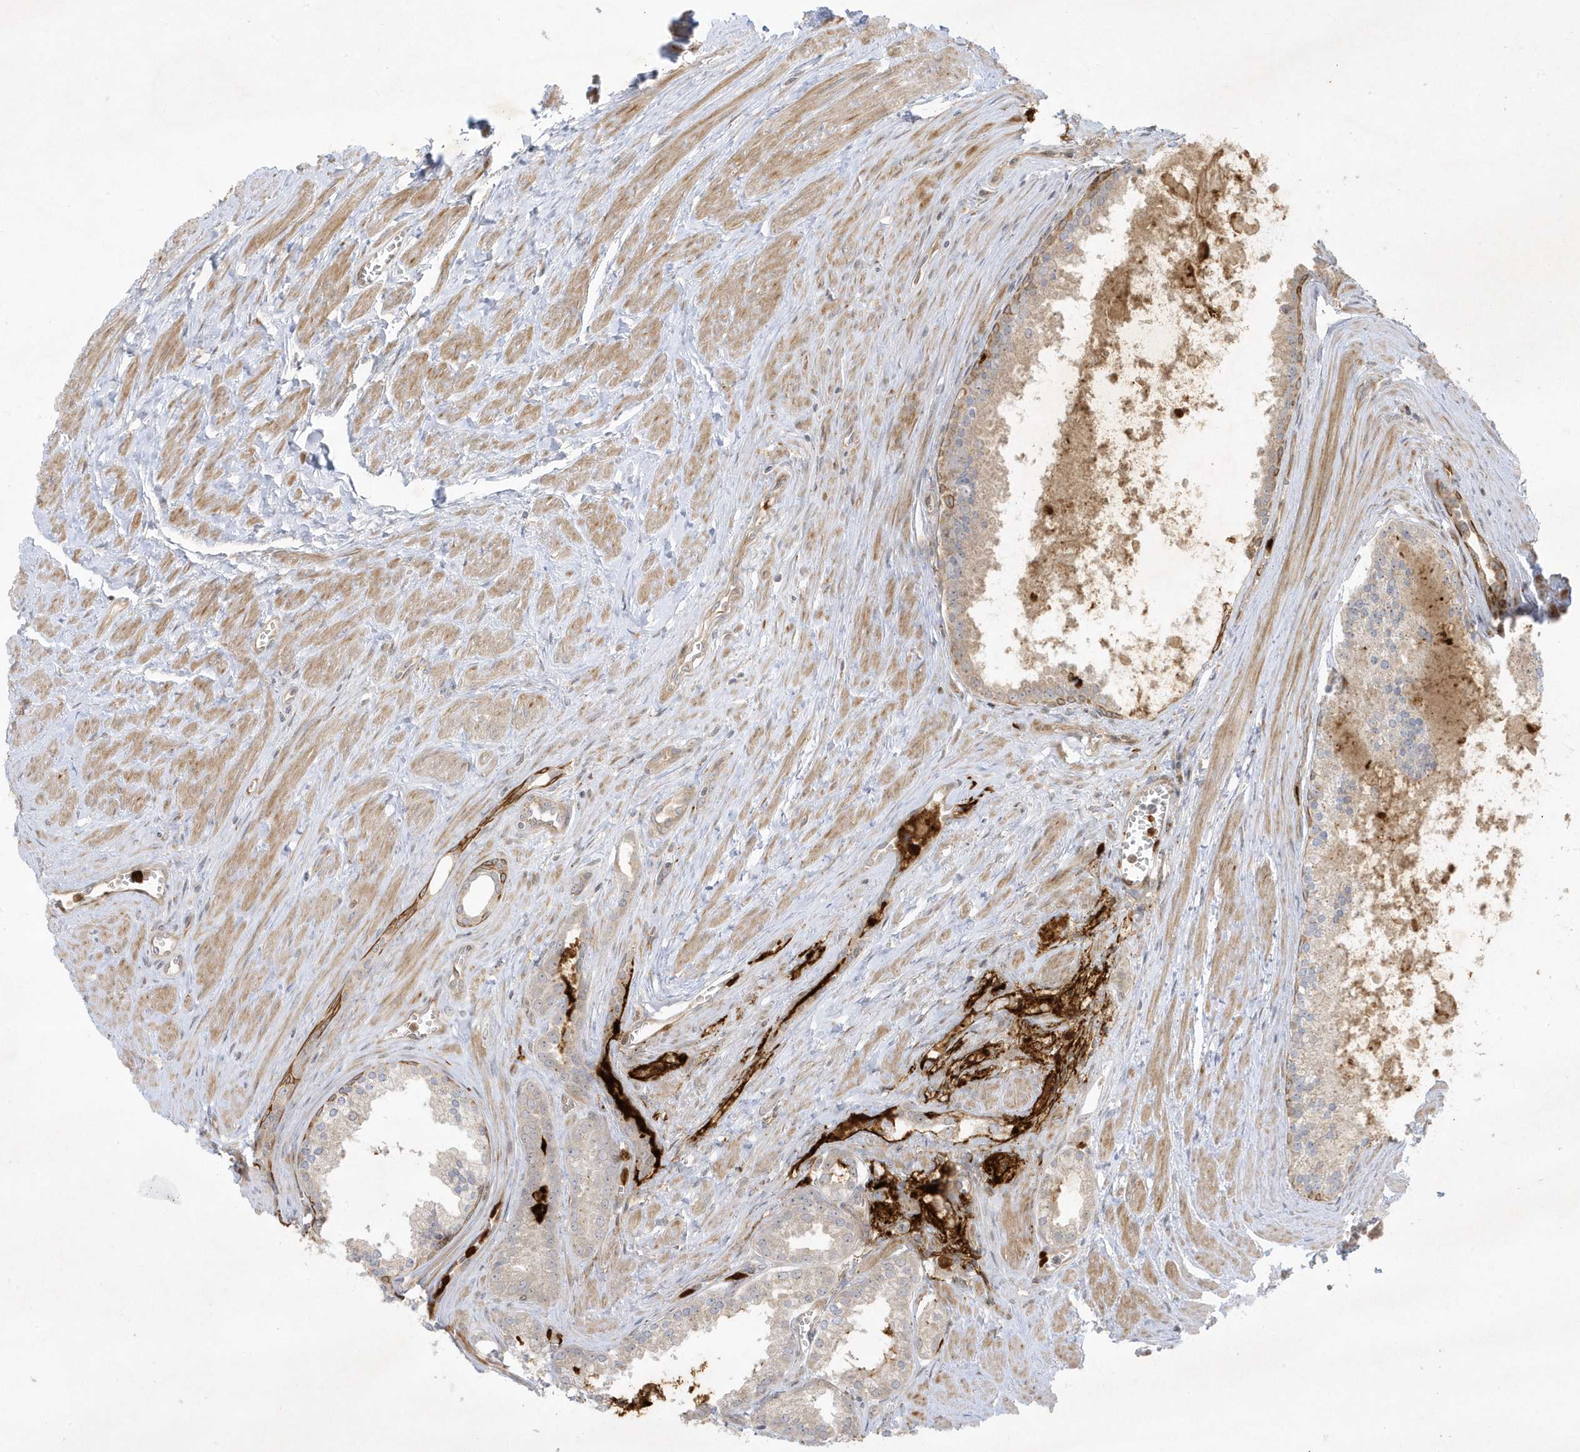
{"staining": {"intensity": "negative", "quantity": "none", "location": "none"}, "tissue": "prostate cancer", "cell_type": "Tumor cells", "image_type": "cancer", "snomed": [{"axis": "morphology", "description": "Adenocarcinoma, High grade"}, {"axis": "topography", "description": "Prostate"}], "caption": "Immunohistochemistry of prostate cancer (adenocarcinoma (high-grade)) reveals no expression in tumor cells. (Stains: DAB immunohistochemistry (IHC) with hematoxylin counter stain, Microscopy: brightfield microscopy at high magnification).", "gene": "IFT57", "patient": {"sex": "male", "age": 68}}